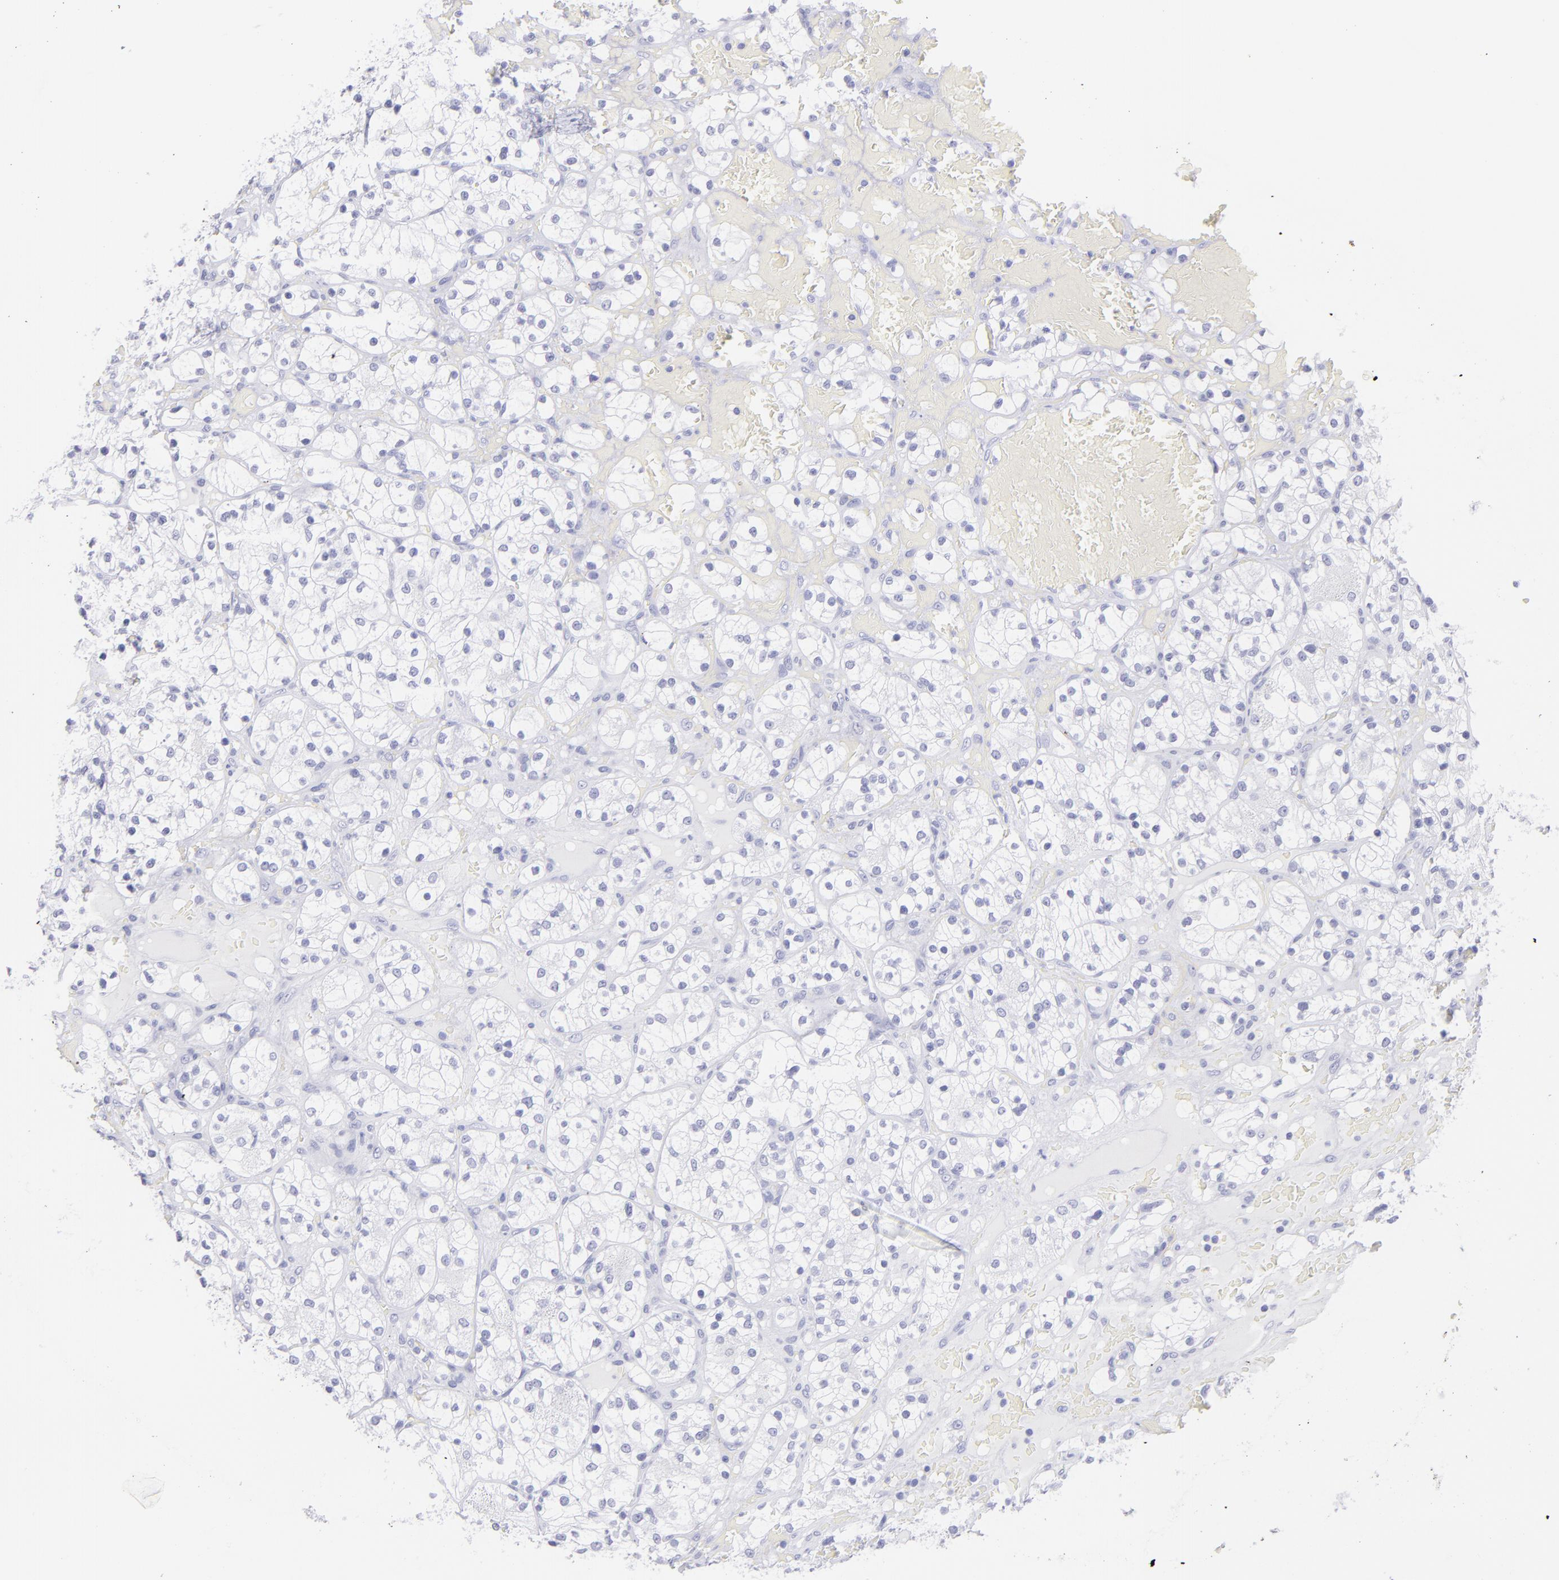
{"staining": {"intensity": "negative", "quantity": "none", "location": "none"}, "tissue": "renal cancer", "cell_type": "Tumor cells", "image_type": "cancer", "snomed": [{"axis": "morphology", "description": "Adenocarcinoma, NOS"}, {"axis": "topography", "description": "Kidney"}], "caption": "Human renal cancer (adenocarcinoma) stained for a protein using IHC exhibits no expression in tumor cells.", "gene": "CNP", "patient": {"sex": "female", "age": 60}}